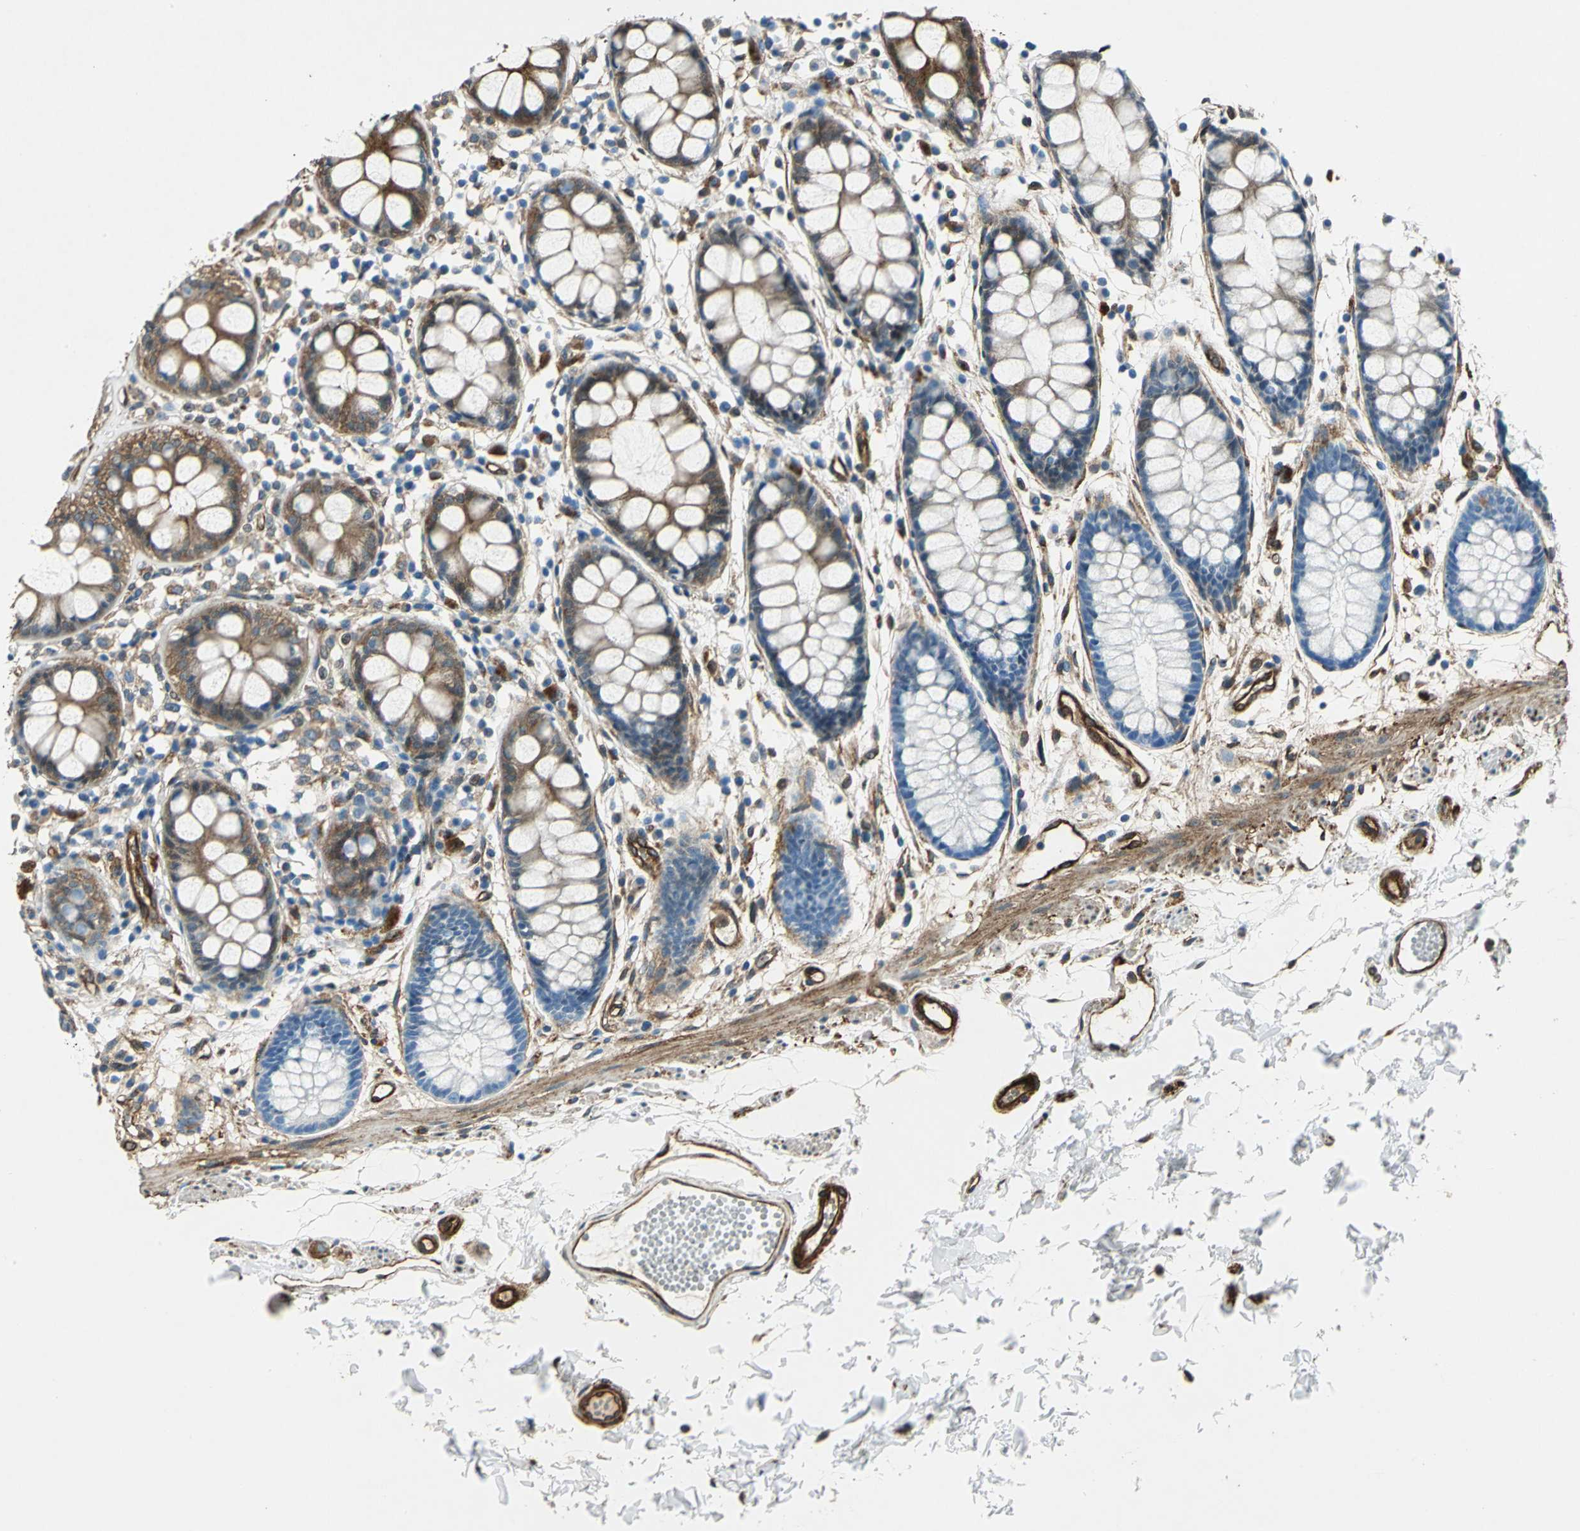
{"staining": {"intensity": "strong", "quantity": "25%-75%", "location": "cytoplasmic/membranous"}, "tissue": "rectum", "cell_type": "Glandular cells", "image_type": "normal", "snomed": [{"axis": "morphology", "description": "Normal tissue, NOS"}, {"axis": "topography", "description": "Rectum"}], "caption": "Rectum stained with immunohistochemistry (IHC) shows strong cytoplasmic/membranous expression in about 25%-75% of glandular cells. The protein is shown in brown color, while the nuclei are stained blue.", "gene": "HSPB1", "patient": {"sex": "female", "age": 66}}